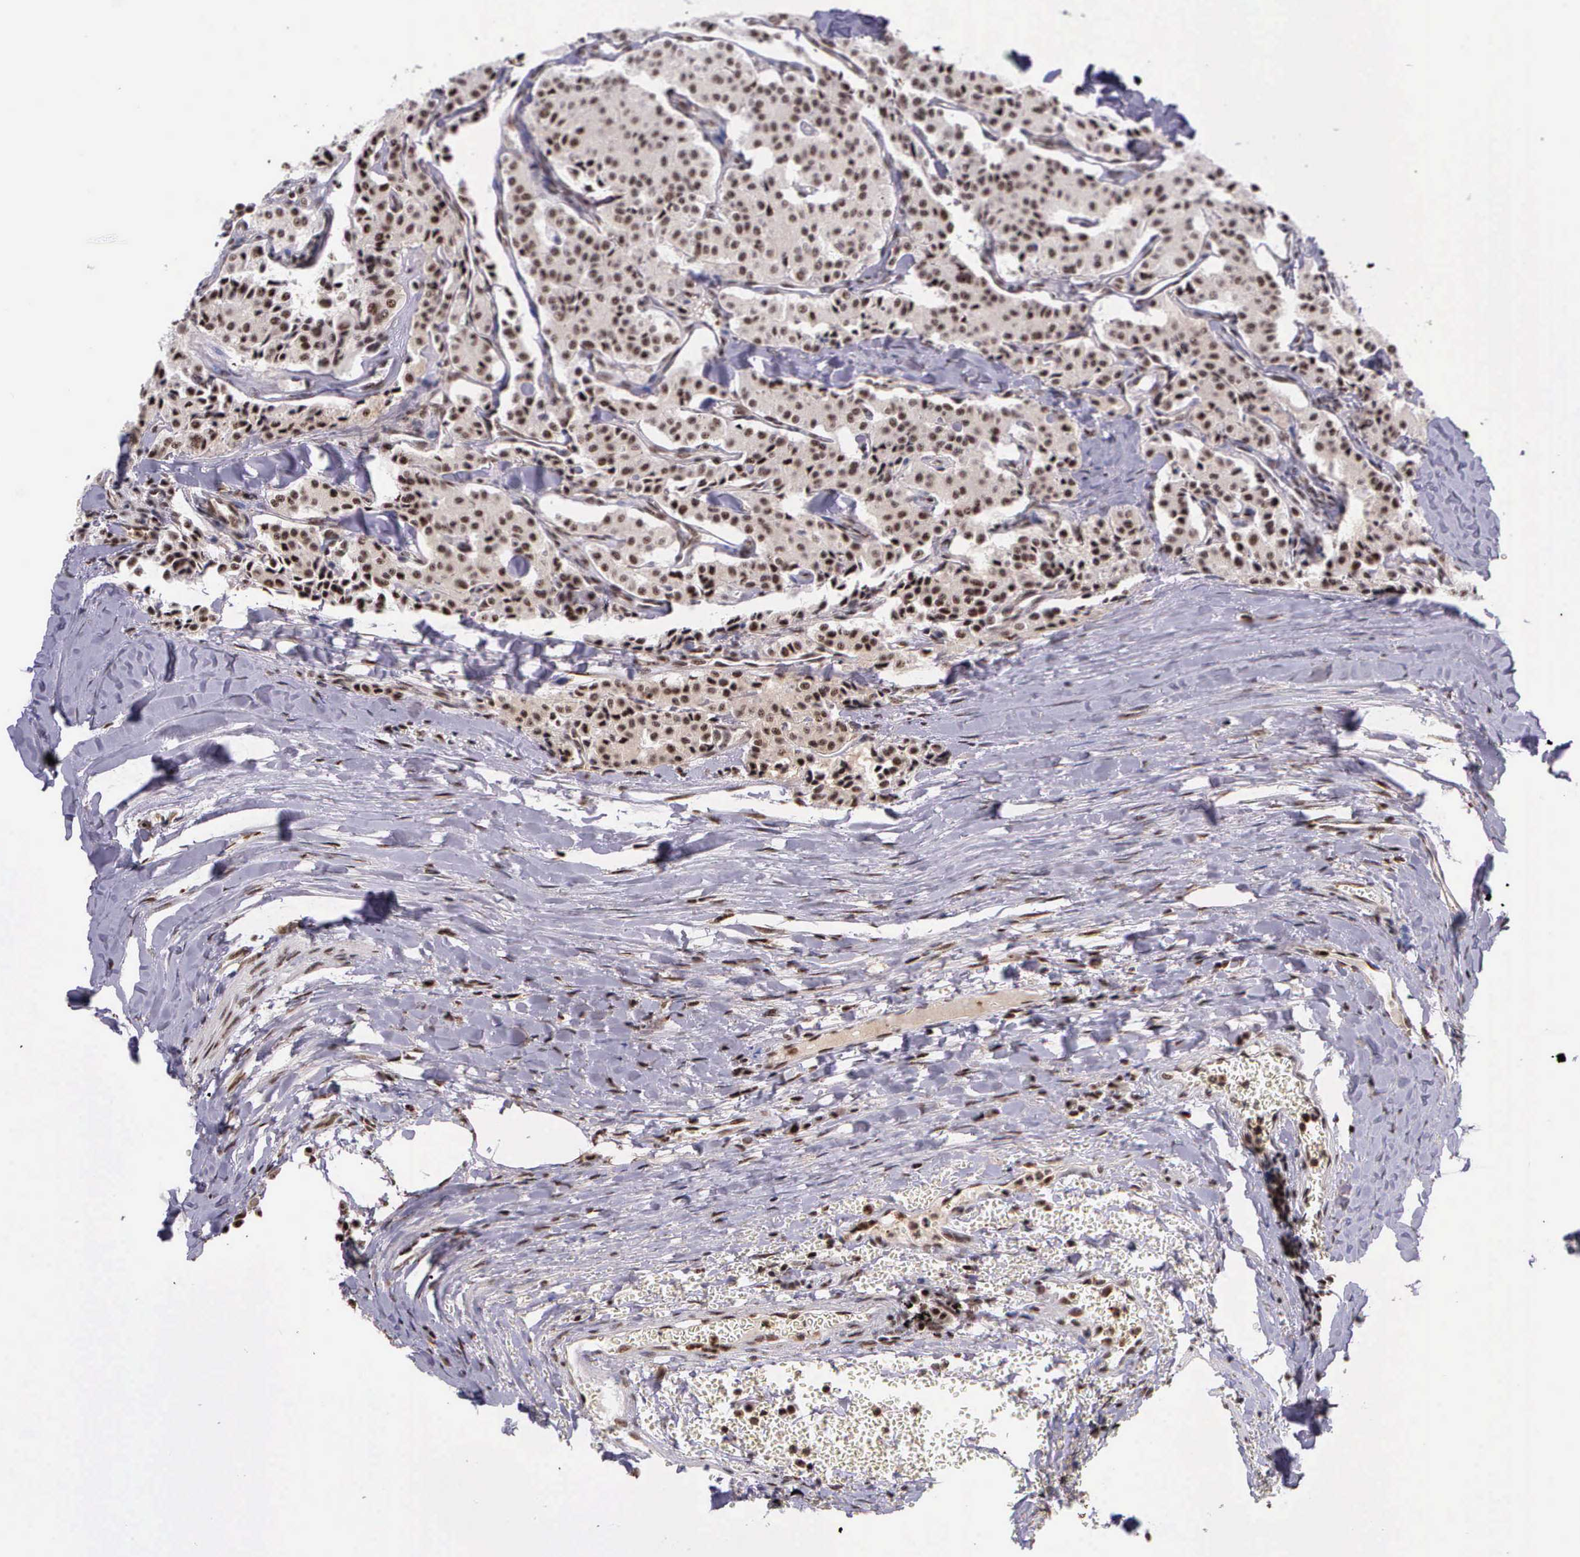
{"staining": {"intensity": "weak", "quantity": ">75%", "location": "nuclear"}, "tissue": "carcinoid", "cell_type": "Tumor cells", "image_type": "cancer", "snomed": [{"axis": "morphology", "description": "Carcinoid, malignant, NOS"}, {"axis": "topography", "description": "Bronchus"}], "caption": "Immunohistochemistry (IHC) staining of carcinoid, which exhibits low levels of weak nuclear expression in approximately >75% of tumor cells indicating weak nuclear protein staining. The staining was performed using DAB (brown) for protein detection and nuclei were counterstained in hematoxylin (blue).", "gene": "FAM47A", "patient": {"sex": "male", "age": 55}}